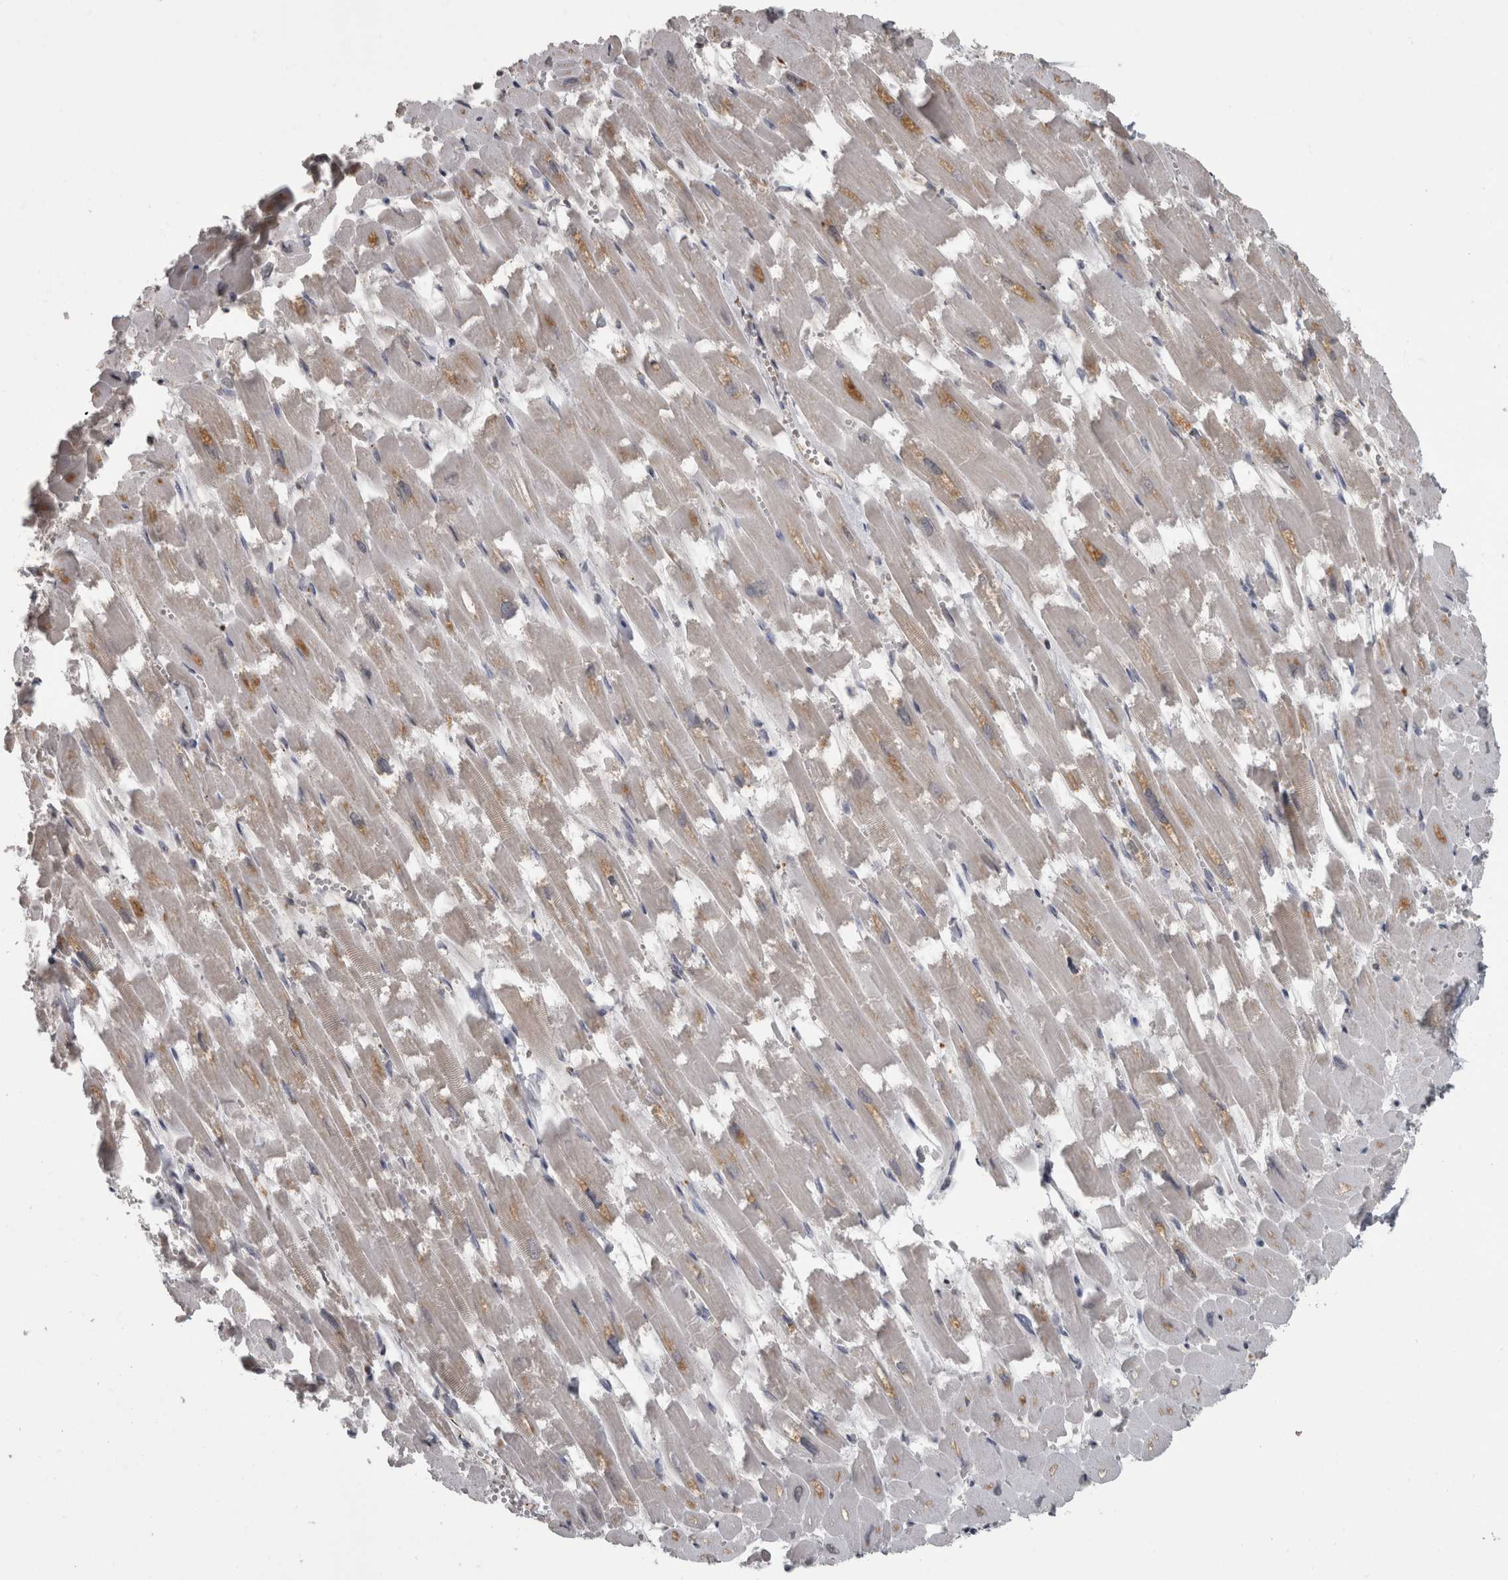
{"staining": {"intensity": "moderate", "quantity": "<25%", "location": "cytoplasmic/membranous"}, "tissue": "heart muscle", "cell_type": "Cardiomyocytes", "image_type": "normal", "snomed": [{"axis": "morphology", "description": "Normal tissue, NOS"}, {"axis": "topography", "description": "Heart"}], "caption": "Immunohistochemical staining of benign heart muscle exhibits low levels of moderate cytoplasmic/membranous expression in about <25% of cardiomyocytes.", "gene": "NAAA", "patient": {"sex": "male", "age": 54}}